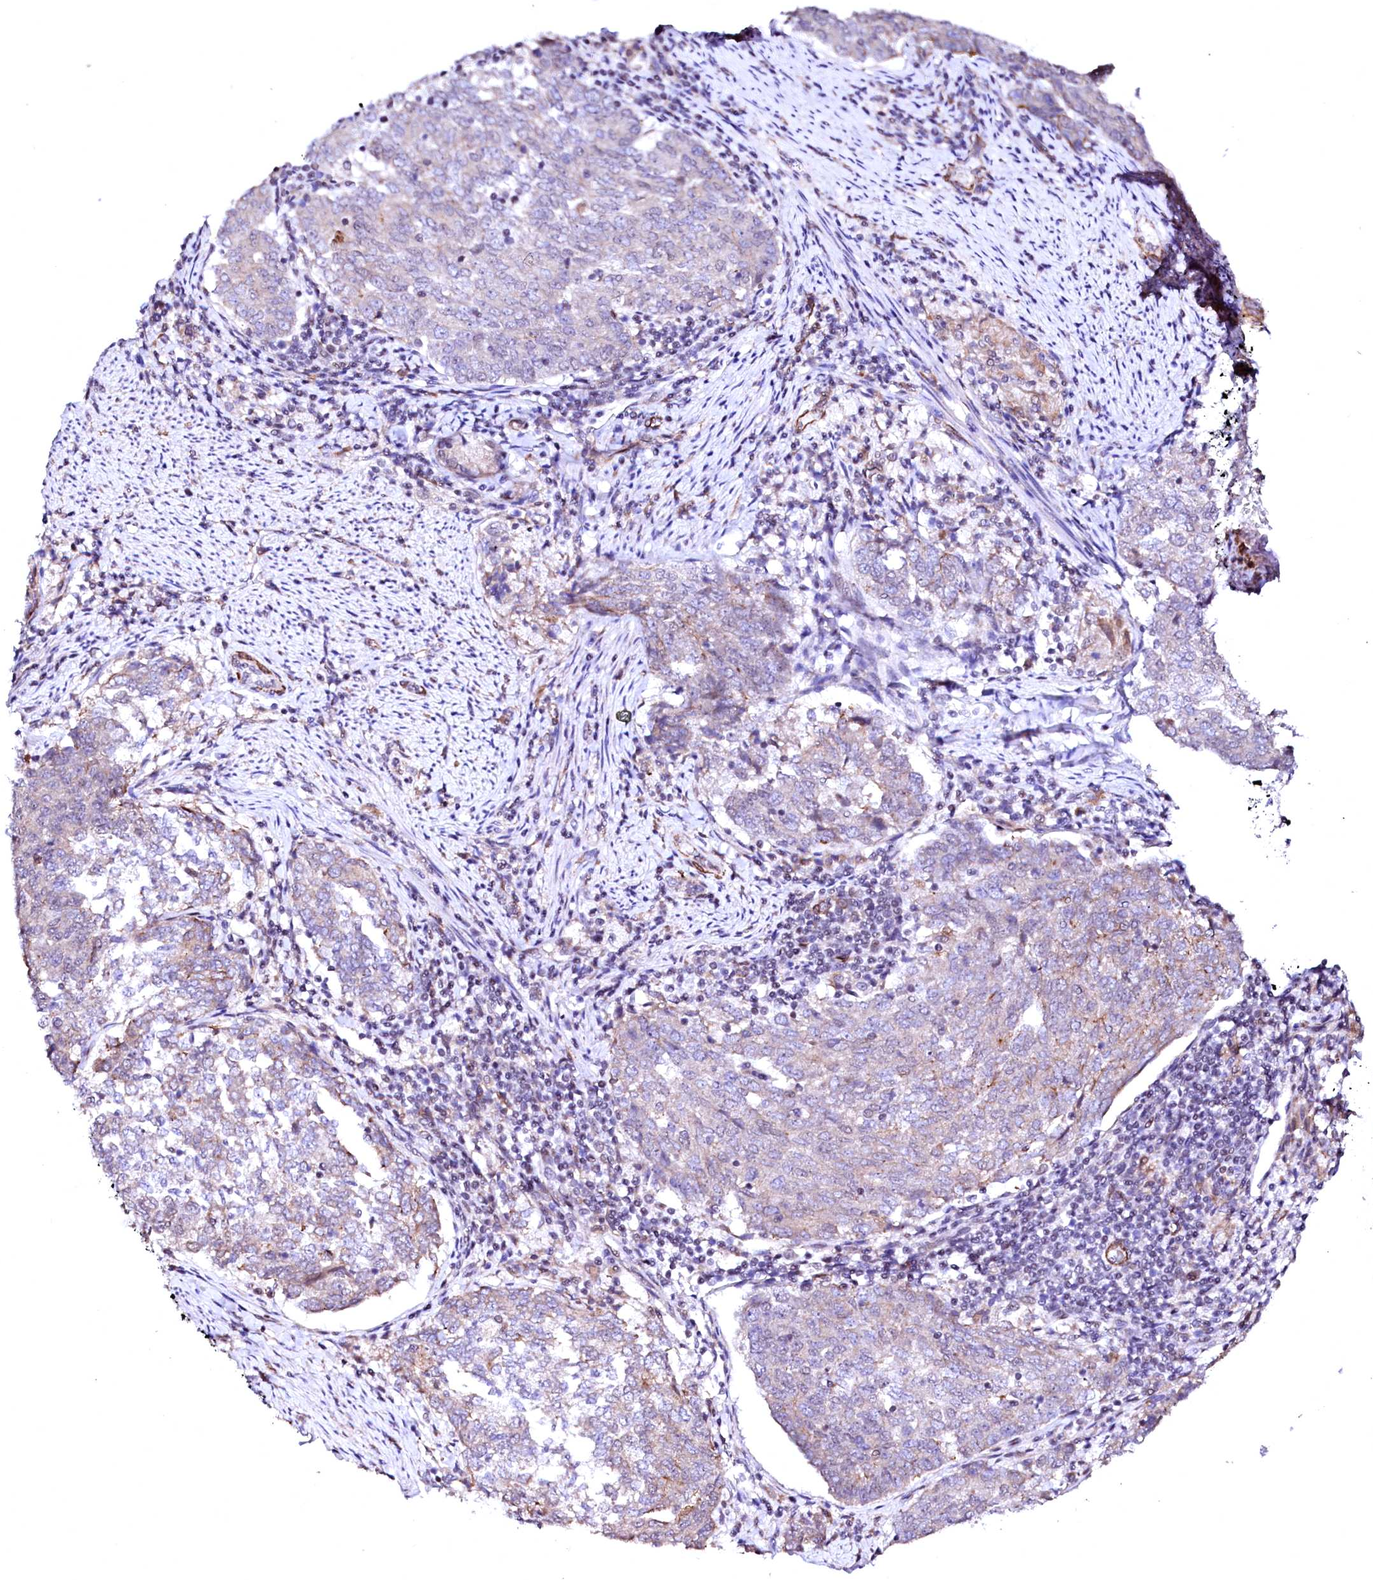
{"staining": {"intensity": "strong", "quantity": "<25%", "location": "cytoplasmic/membranous"}, "tissue": "endometrial cancer", "cell_type": "Tumor cells", "image_type": "cancer", "snomed": [{"axis": "morphology", "description": "Adenocarcinoma, NOS"}, {"axis": "topography", "description": "Endometrium"}], "caption": "Immunohistochemistry (IHC) of adenocarcinoma (endometrial) shows medium levels of strong cytoplasmic/membranous staining in about <25% of tumor cells.", "gene": "GPR176", "patient": {"sex": "female", "age": 80}}